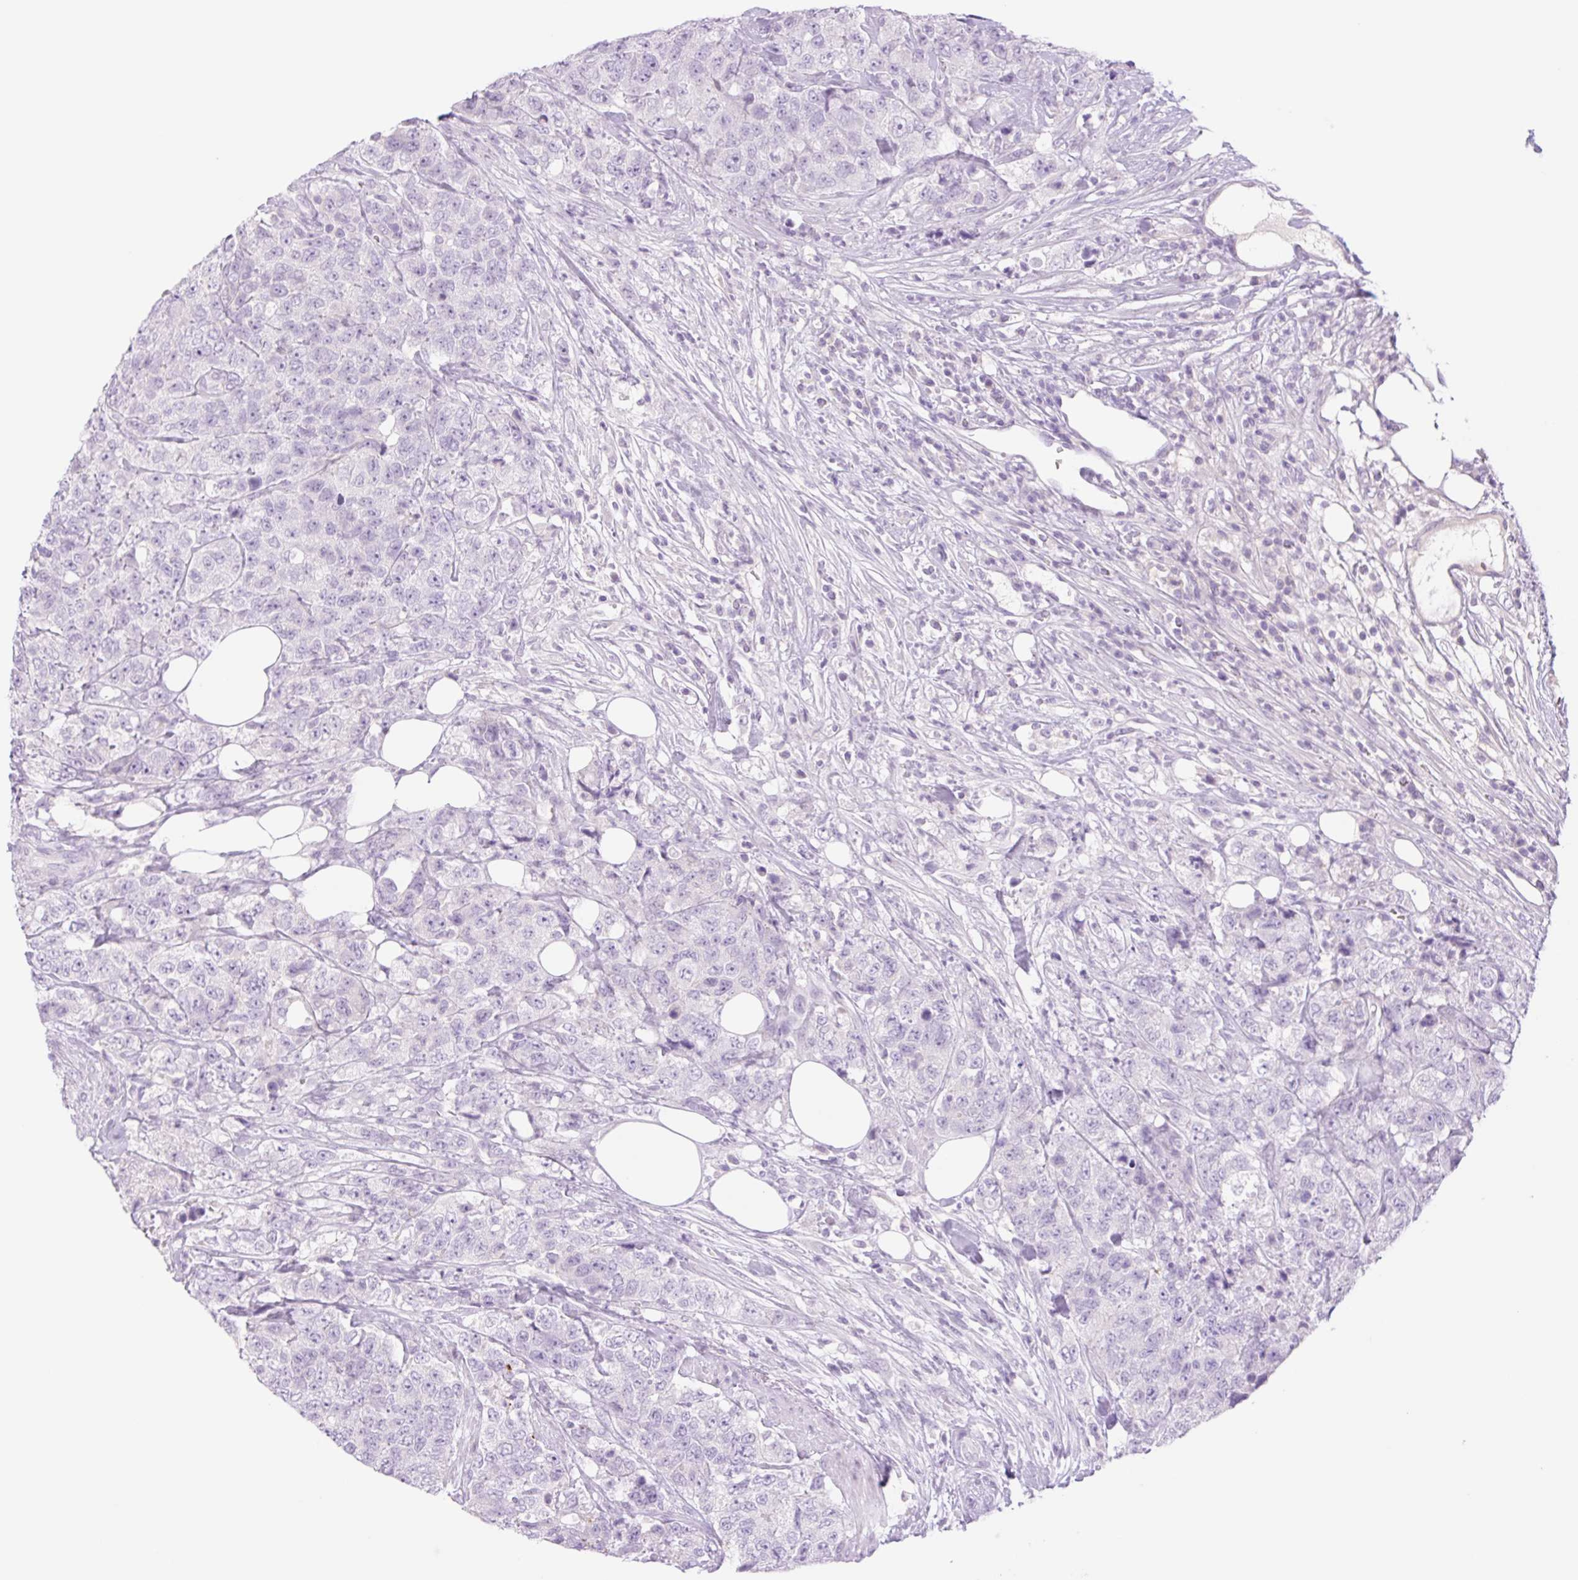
{"staining": {"intensity": "negative", "quantity": "none", "location": "none"}, "tissue": "urothelial cancer", "cell_type": "Tumor cells", "image_type": "cancer", "snomed": [{"axis": "morphology", "description": "Urothelial carcinoma, High grade"}, {"axis": "topography", "description": "Urinary bladder"}], "caption": "Immunohistochemical staining of urothelial cancer reveals no significant positivity in tumor cells.", "gene": "TBX15", "patient": {"sex": "female", "age": 78}}